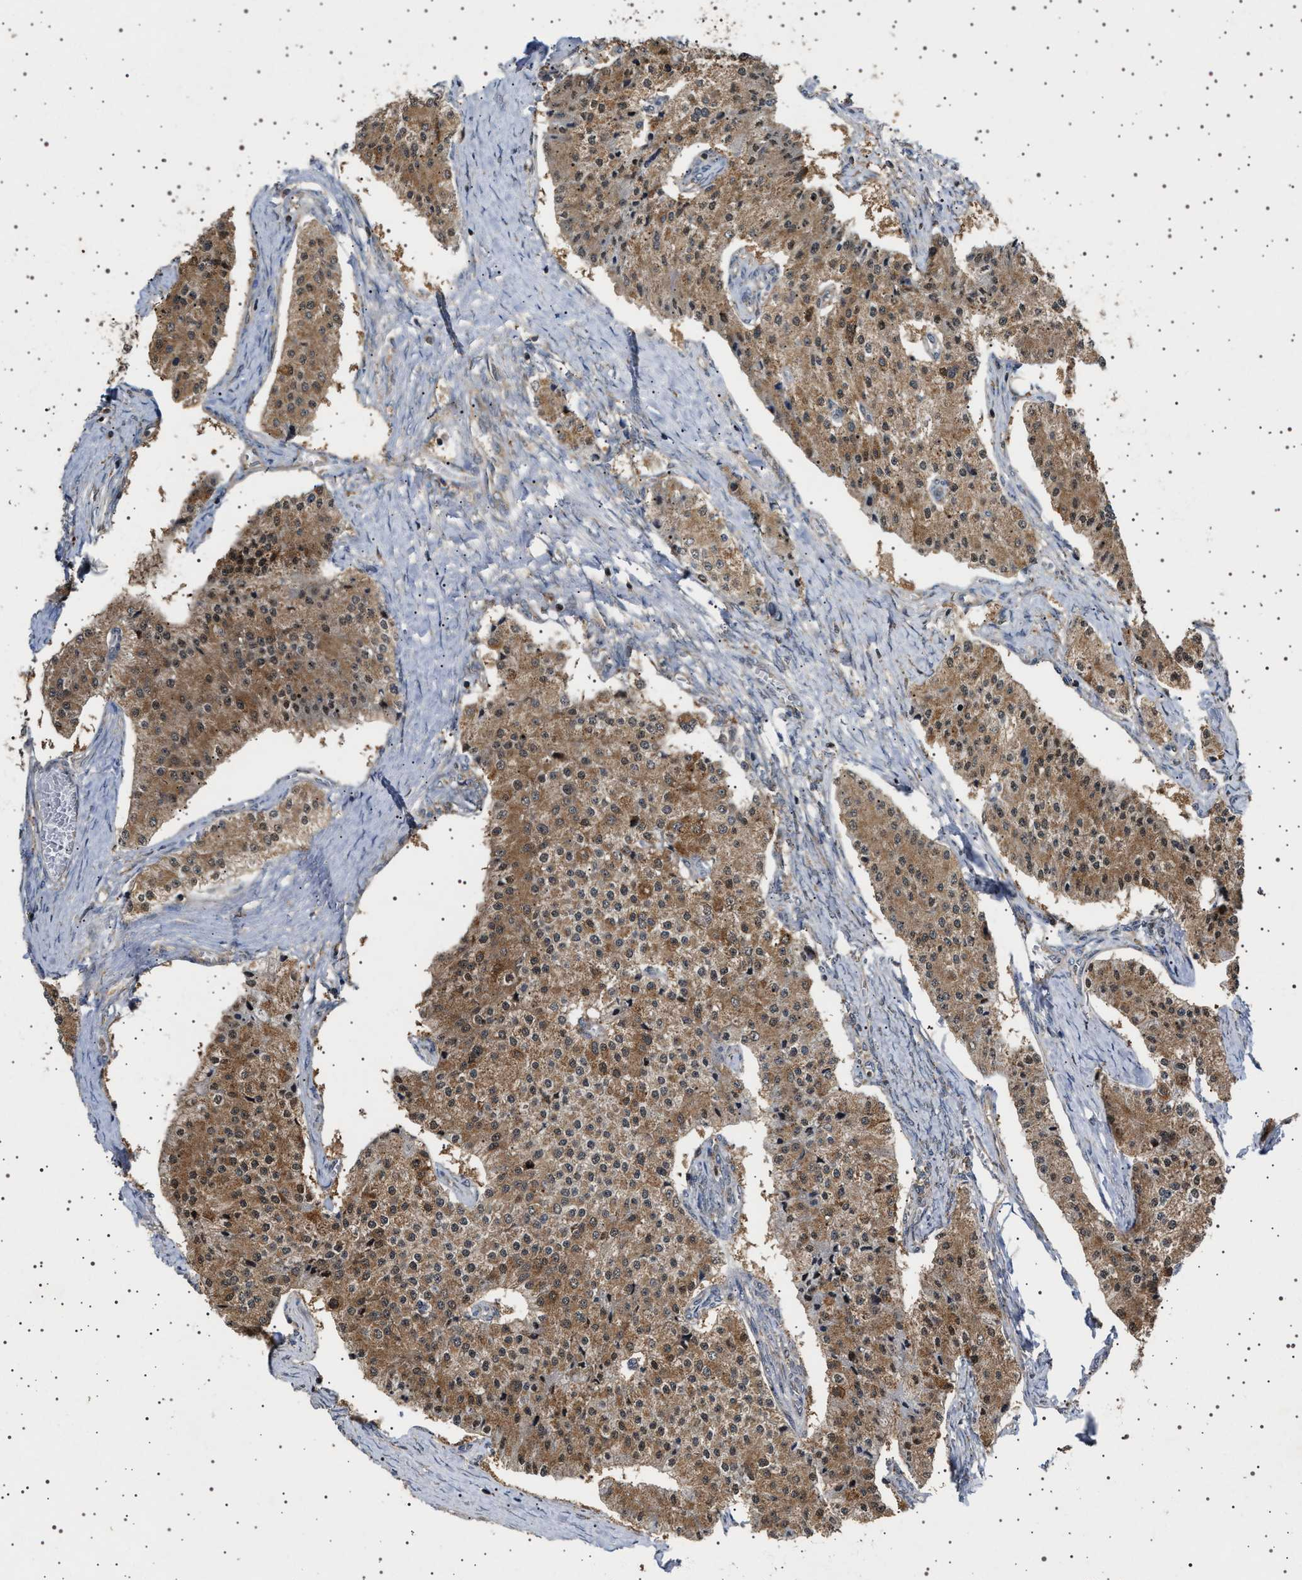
{"staining": {"intensity": "moderate", "quantity": ">75%", "location": "cytoplasmic/membranous"}, "tissue": "carcinoid", "cell_type": "Tumor cells", "image_type": "cancer", "snomed": [{"axis": "morphology", "description": "Carcinoid, malignant, NOS"}, {"axis": "topography", "description": "Colon"}], "caption": "The image reveals immunohistochemical staining of carcinoid. There is moderate cytoplasmic/membranous positivity is appreciated in about >75% of tumor cells.", "gene": "TRUB2", "patient": {"sex": "female", "age": 52}}